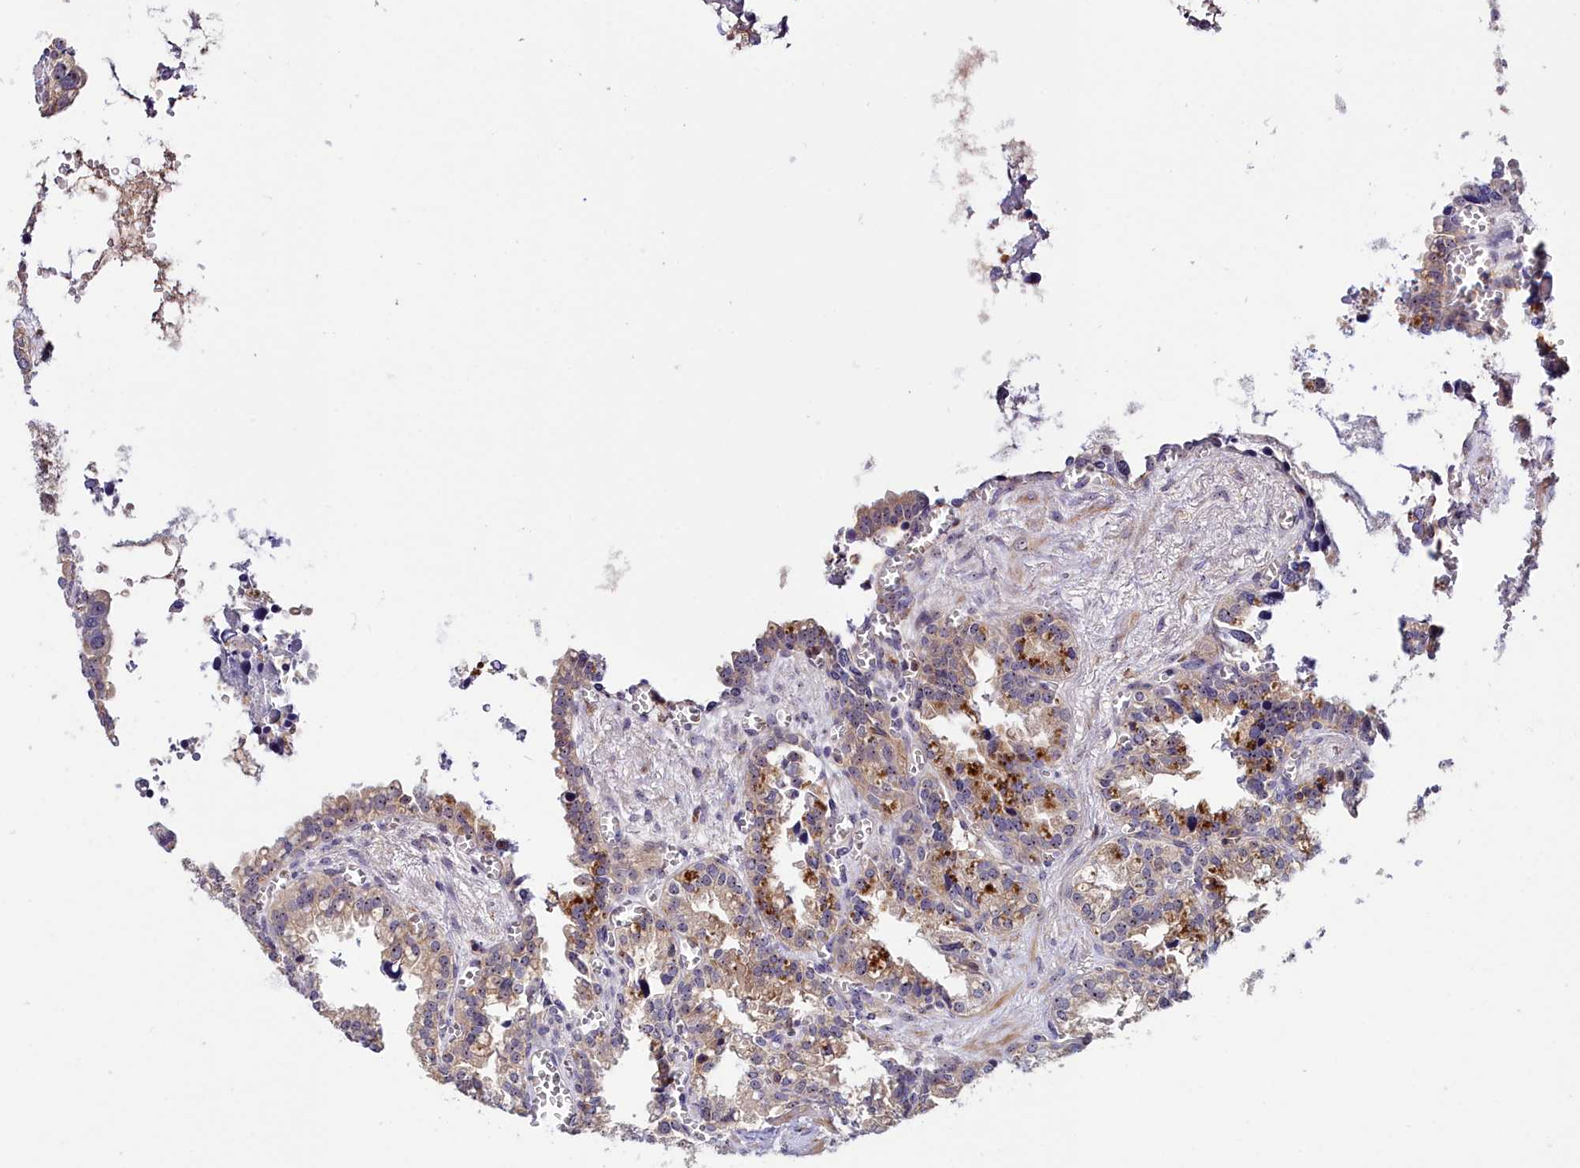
{"staining": {"intensity": "weak", "quantity": ">75%", "location": "cytoplasmic/membranous"}, "tissue": "seminal vesicle", "cell_type": "Glandular cells", "image_type": "normal", "snomed": [{"axis": "morphology", "description": "Normal tissue, NOS"}, {"axis": "topography", "description": "Prostate"}, {"axis": "topography", "description": "Seminal veicle"}], "caption": "Protein expression analysis of unremarkable seminal vesicle exhibits weak cytoplasmic/membranous staining in approximately >75% of glandular cells. The protein of interest is stained brown, and the nuclei are stained in blue (DAB IHC with brightfield microscopy, high magnification).", "gene": "NEURL4", "patient": {"sex": "male", "age": 51}}